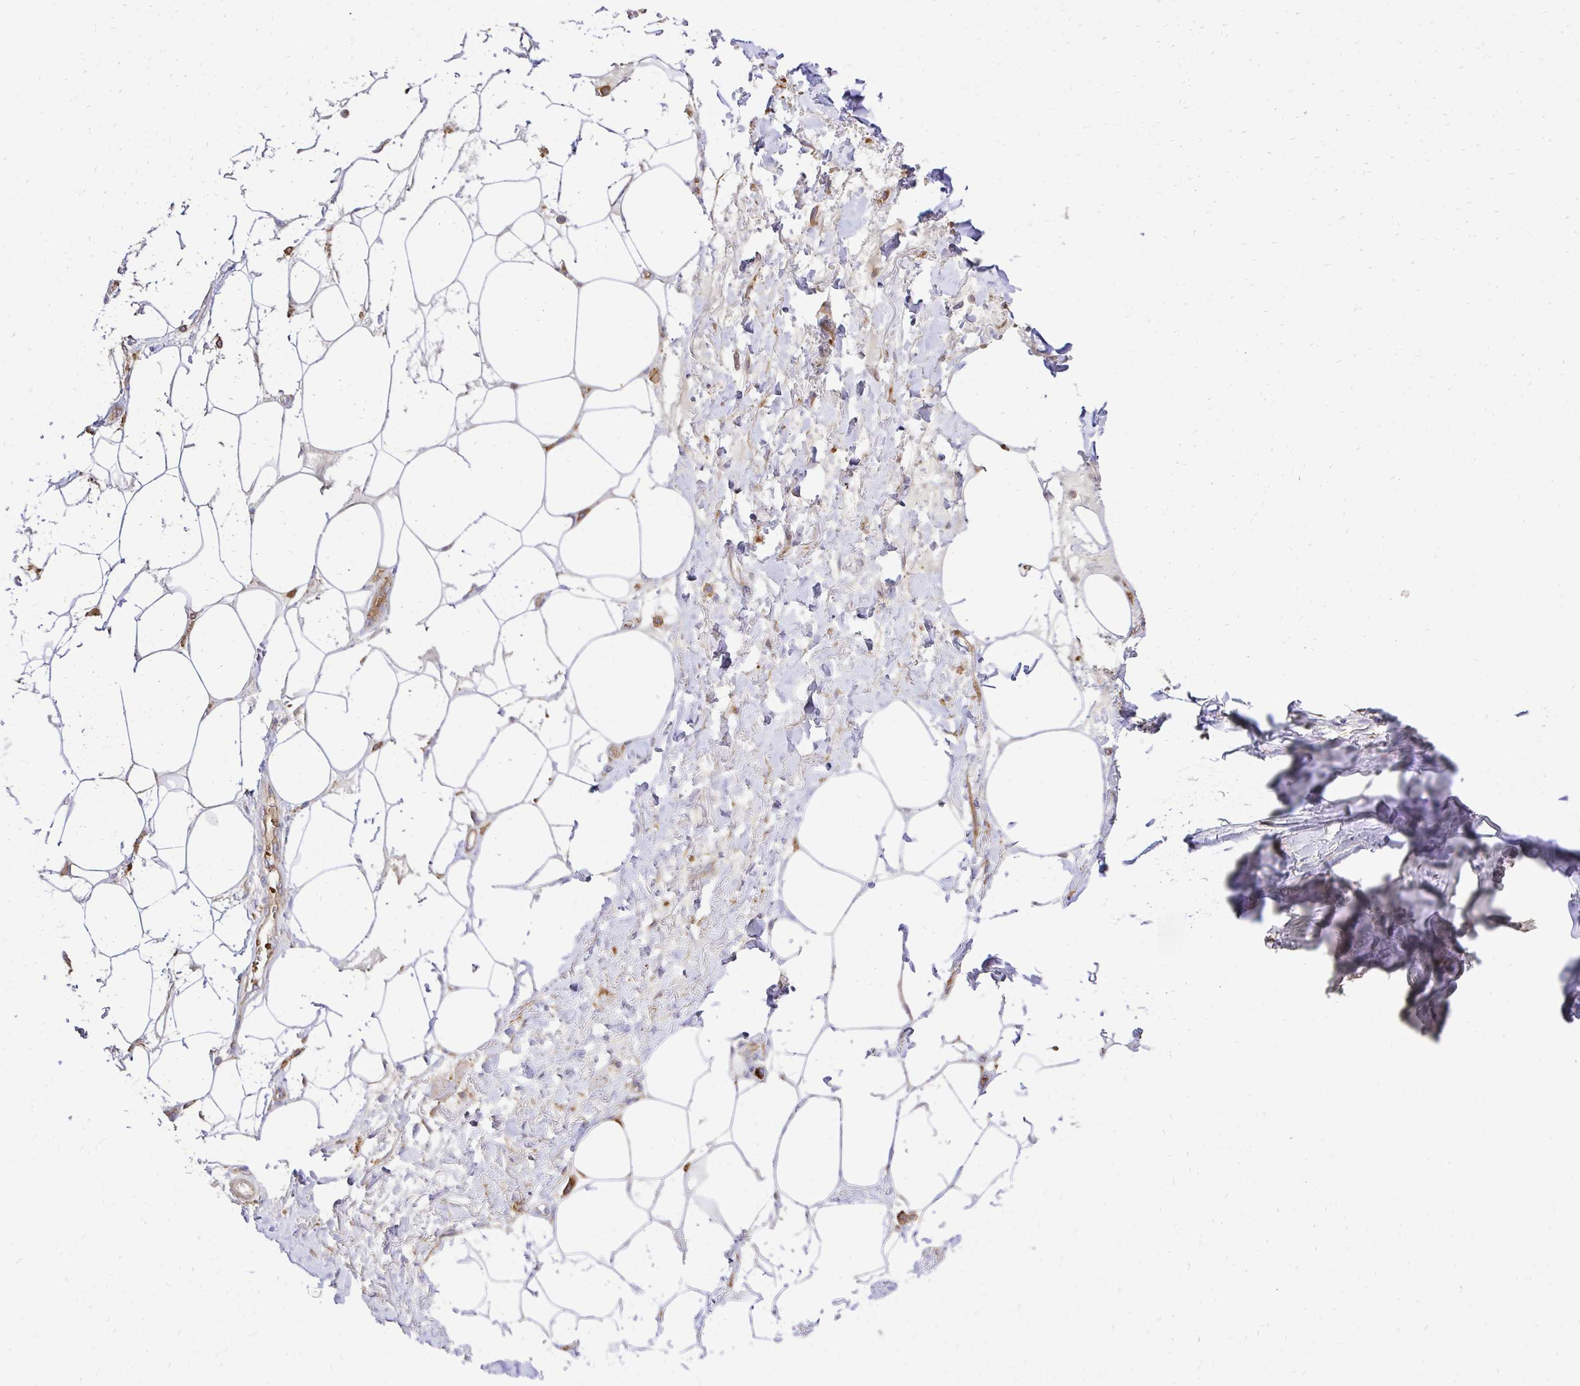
{"staining": {"intensity": "negative", "quantity": "none", "location": "none"}, "tissue": "adipose tissue", "cell_type": "Adipocytes", "image_type": "normal", "snomed": [{"axis": "morphology", "description": "Normal tissue, NOS"}, {"axis": "topography", "description": "Vagina"}, {"axis": "topography", "description": "Peripheral nerve tissue"}], "caption": "The photomicrograph exhibits no staining of adipocytes in normal adipose tissue.", "gene": "MRPL13", "patient": {"sex": "female", "age": 71}}